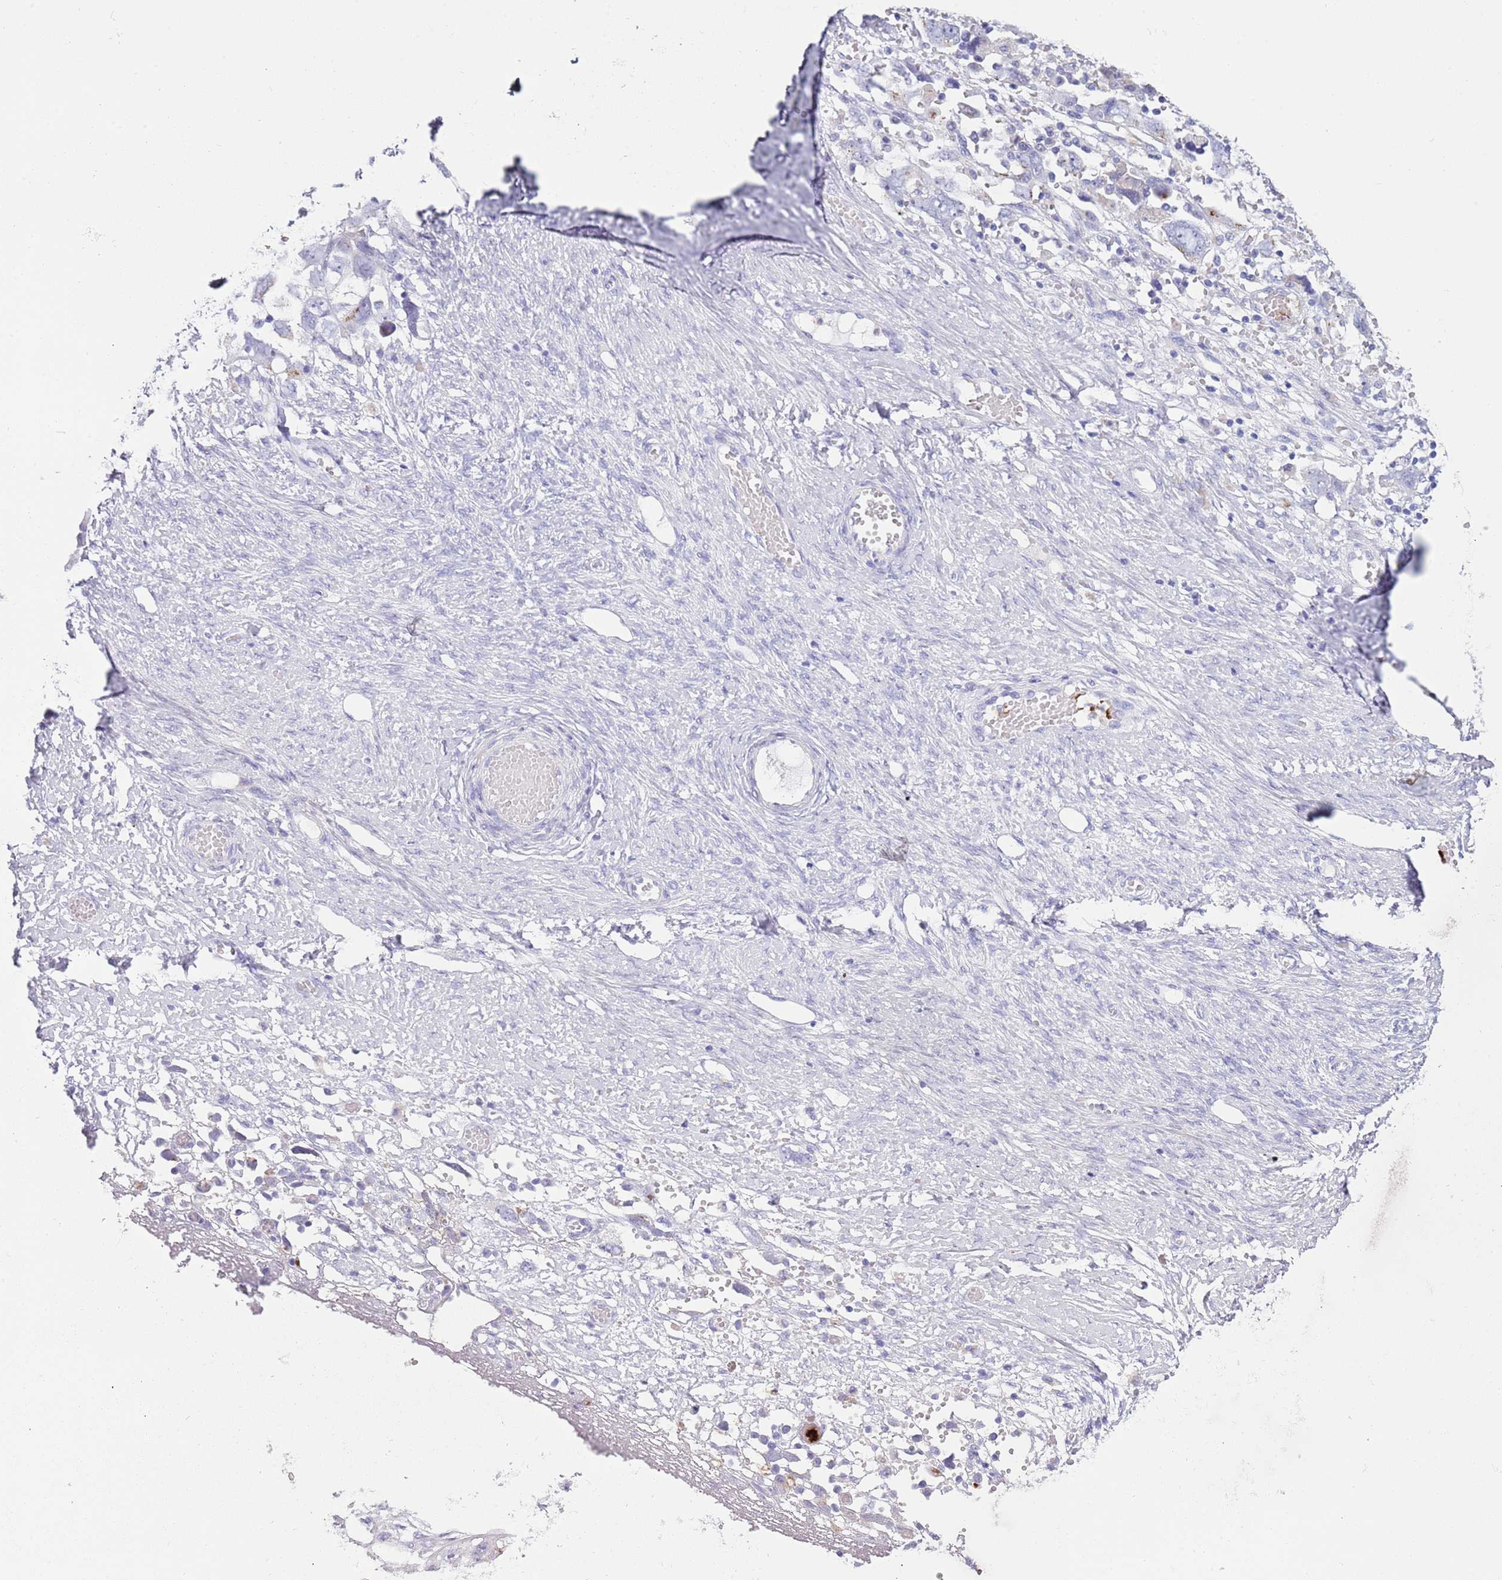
{"staining": {"intensity": "negative", "quantity": "none", "location": "none"}, "tissue": "ovarian cancer", "cell_type": "Tumor cells", "image_type": "cancer", "snomed": [{"axis": "morphology", "description": "Carcinoma, NOS"}, {"axis": "morphology", "description": "Cystadenocarcinoma, serous, NOS"}, {"axis": "topography", "description": "Ovary"}], "caption": "High power microscopy image of an immunohistochemistry image of ovarian carcinoma, revealing no significant positivity in tumor cells.", "gene": "NBPF6", "patient": {"sex": "female", "age": 69}}